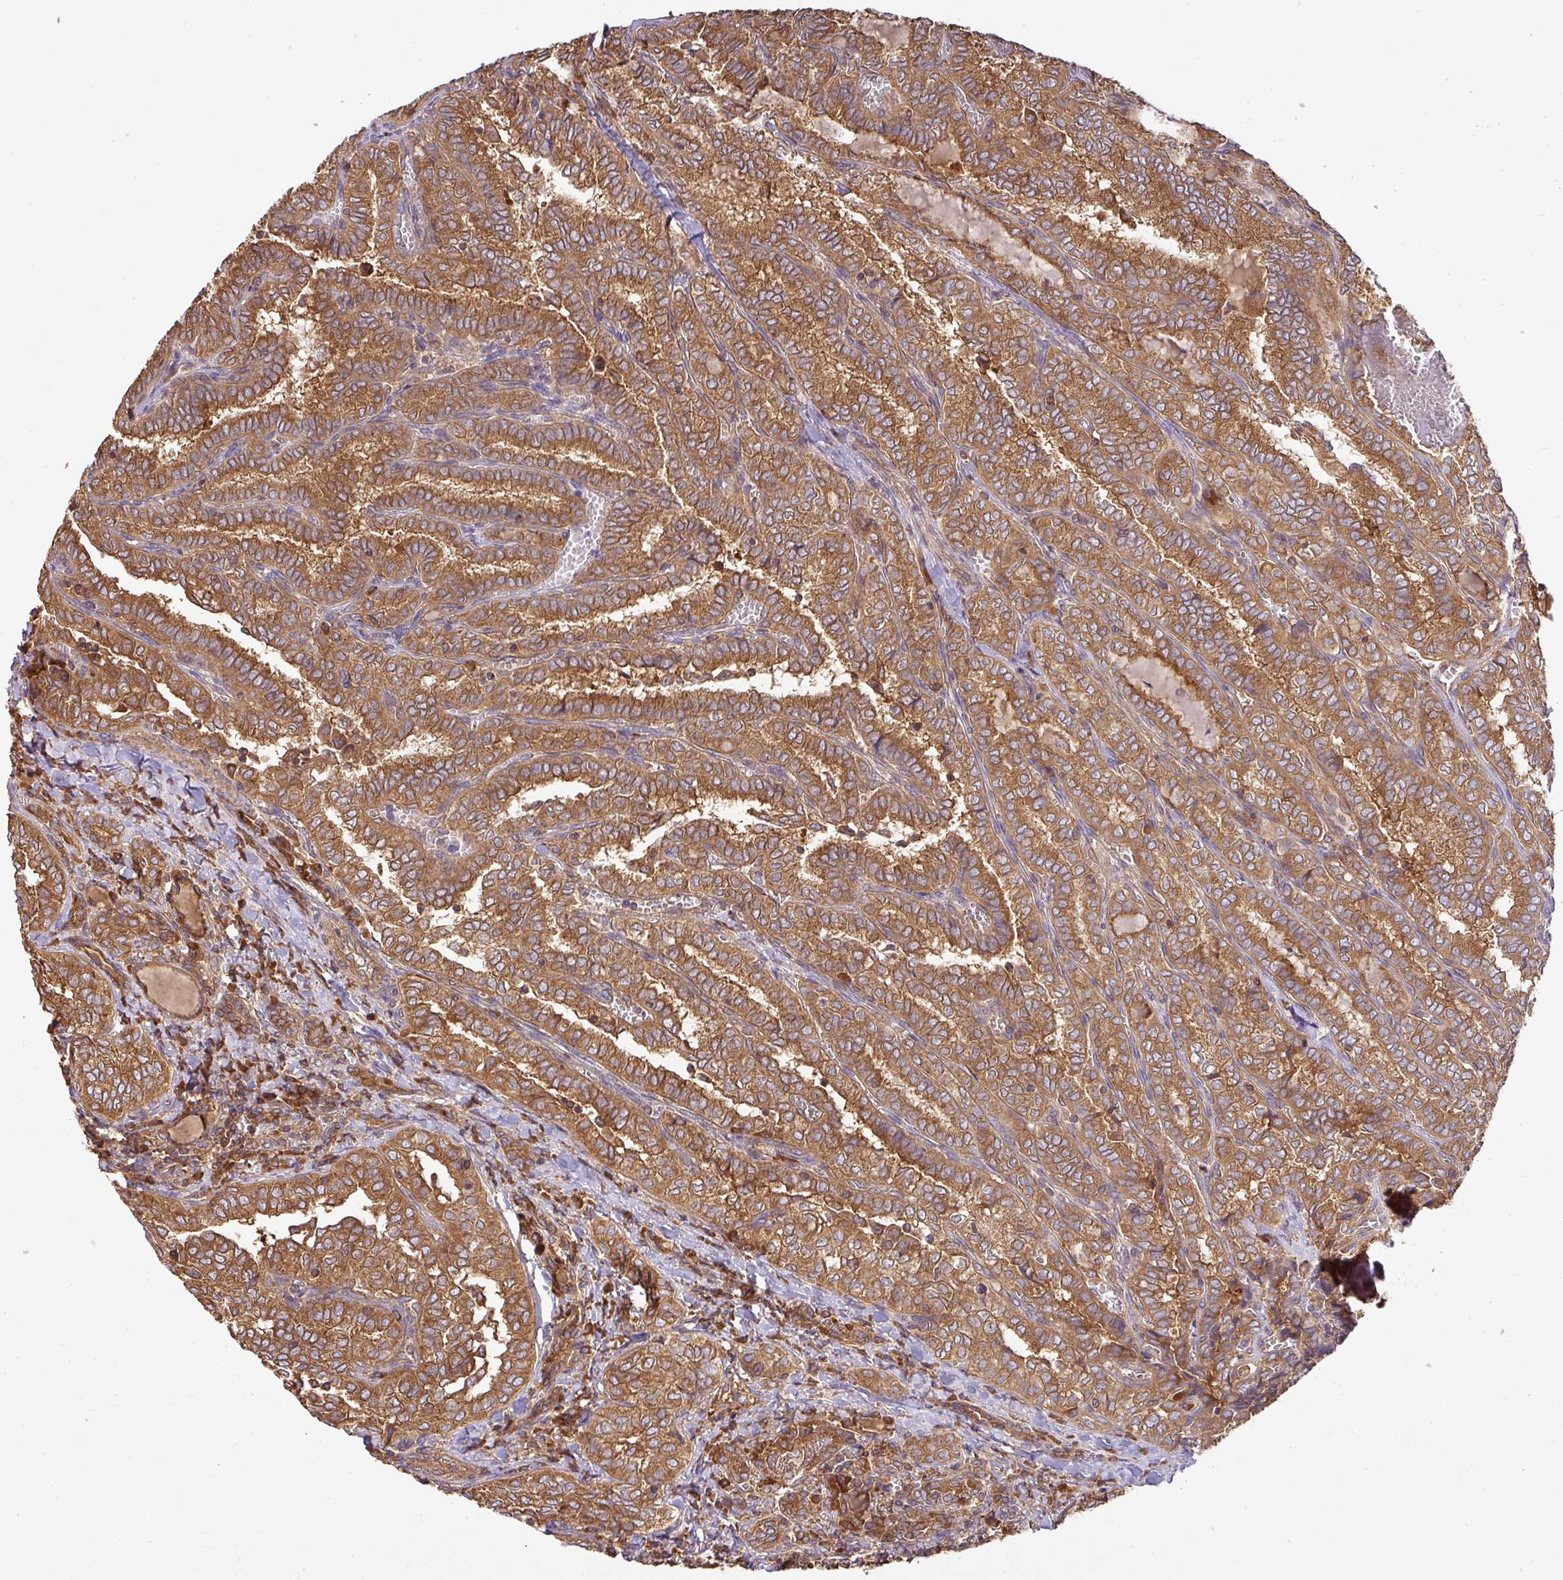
{"staining": {"intensity": "strong", "quantity": ">75%", "location": "cytoplasmic/membranous"}, "tissue": "thyroid cancer", "cell_type": "Tumor cells", "image_type": "cancer", "snomed": [{"axis": "morphology", "description": "Papillary adenocarcinoma, NOS"}, {"axis": "topography", "description": "Thyroid gland"}], "caption": "Human papillary adenocarcinoma (thyroid) stained for a protein (brown) demonstrates strong cytoplasmic/membranous positive positivity in about >75% of tumor cells.", "gene": "GSPT1", "patient": {"sex": "female", "age": 30}}